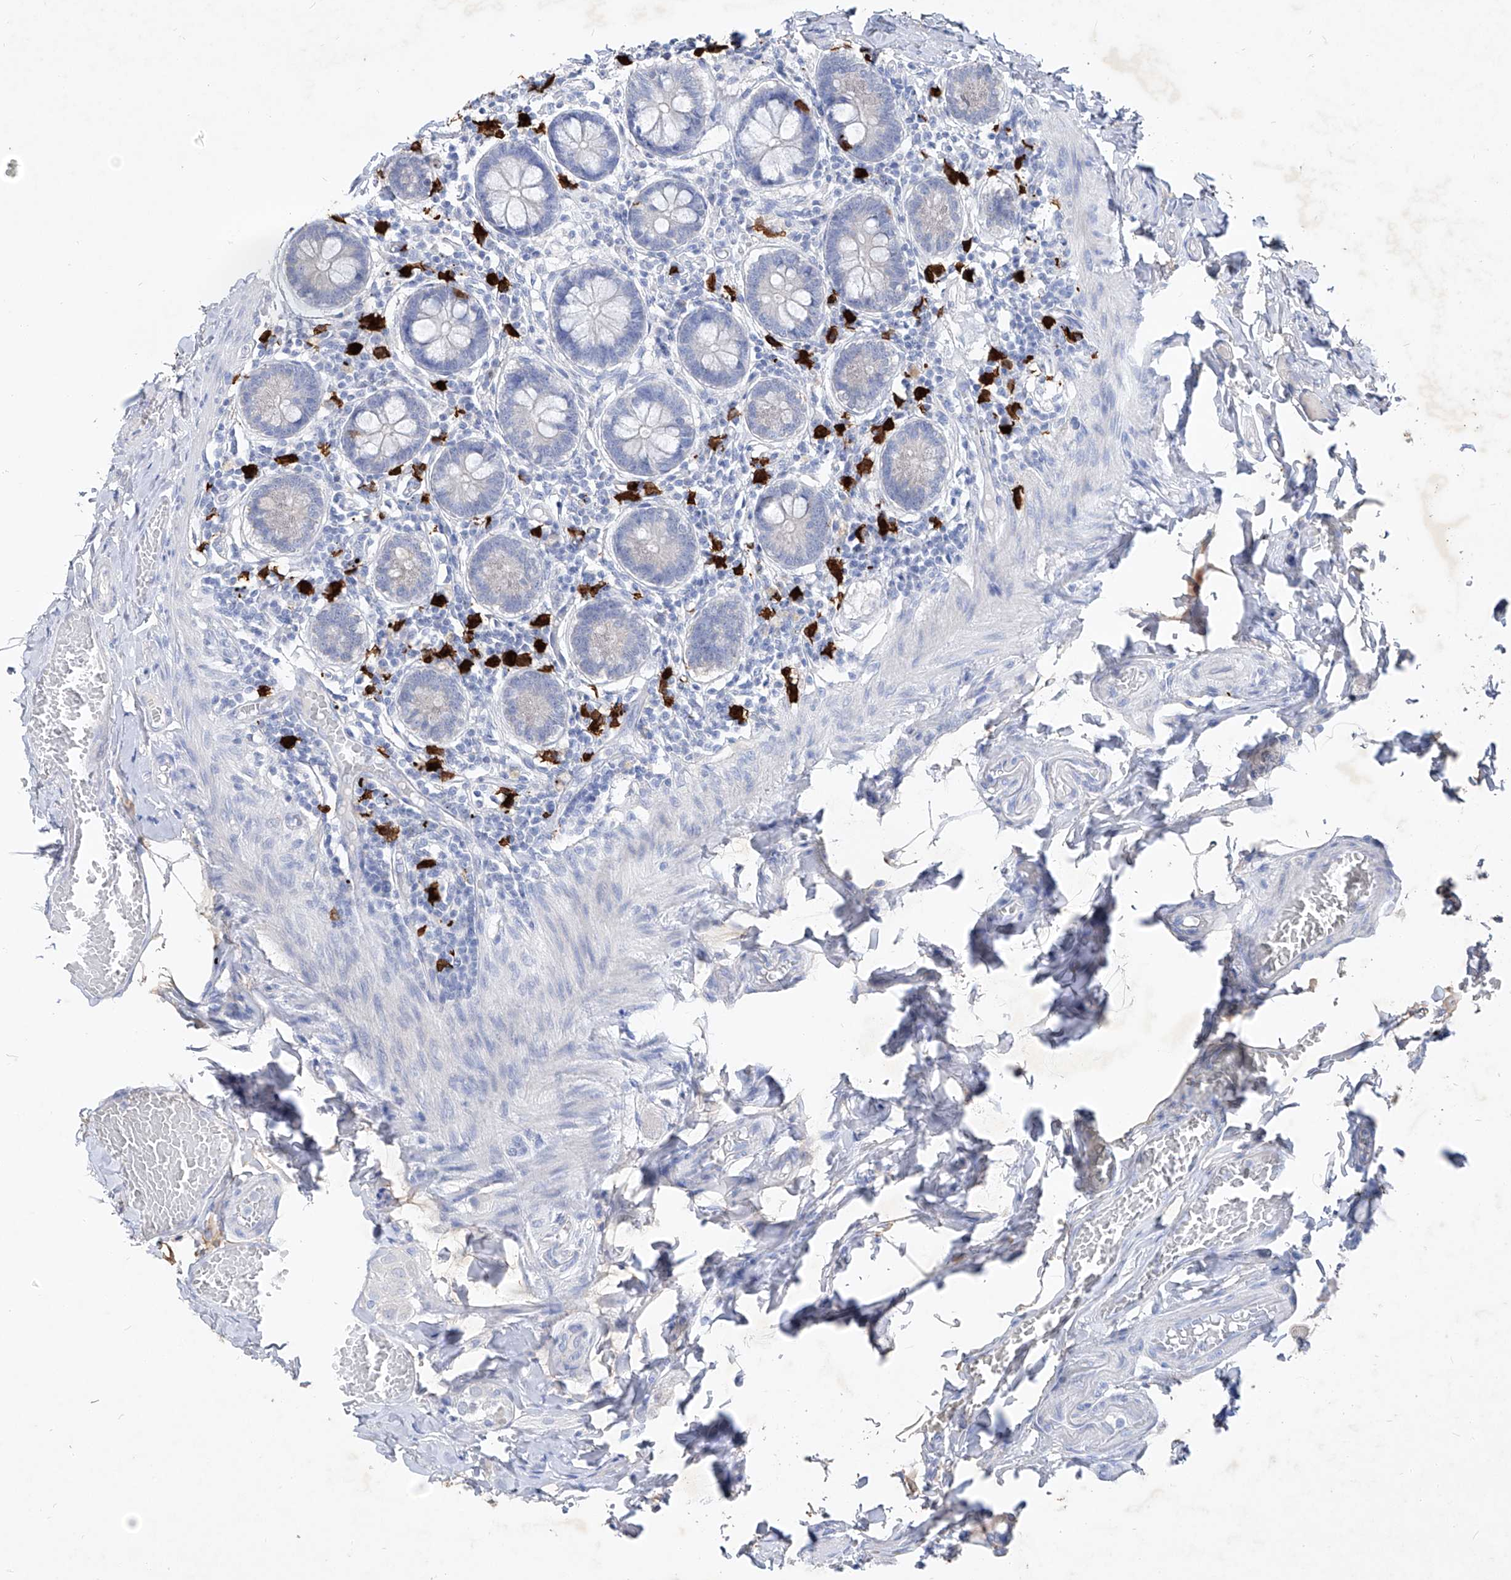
{"staining": {"intensity": "negative", "quantity": "none", "location": "none"}, "tissue": "small intestine", "cell_type": "Glandular cells", "image_type": "normal", "snomed": [{"axis": "morphology", "description": "Normal tissue, NOS"}, {"axis": "topography", "description": "Small intestine"}], "caption": "Immunohistochemistry micrograph of normal small intestine stained for a protein (brown), which exhibits no staining in glandular cells. Brightfield microscopy of immunohistochemistry stained with DAB (3,3'-diaminobenzidine) (brown) and hematoxylin (blue), captured at high magnification.", "gene": "FRS3", "patient": {"sex": "male", "age": 41}}